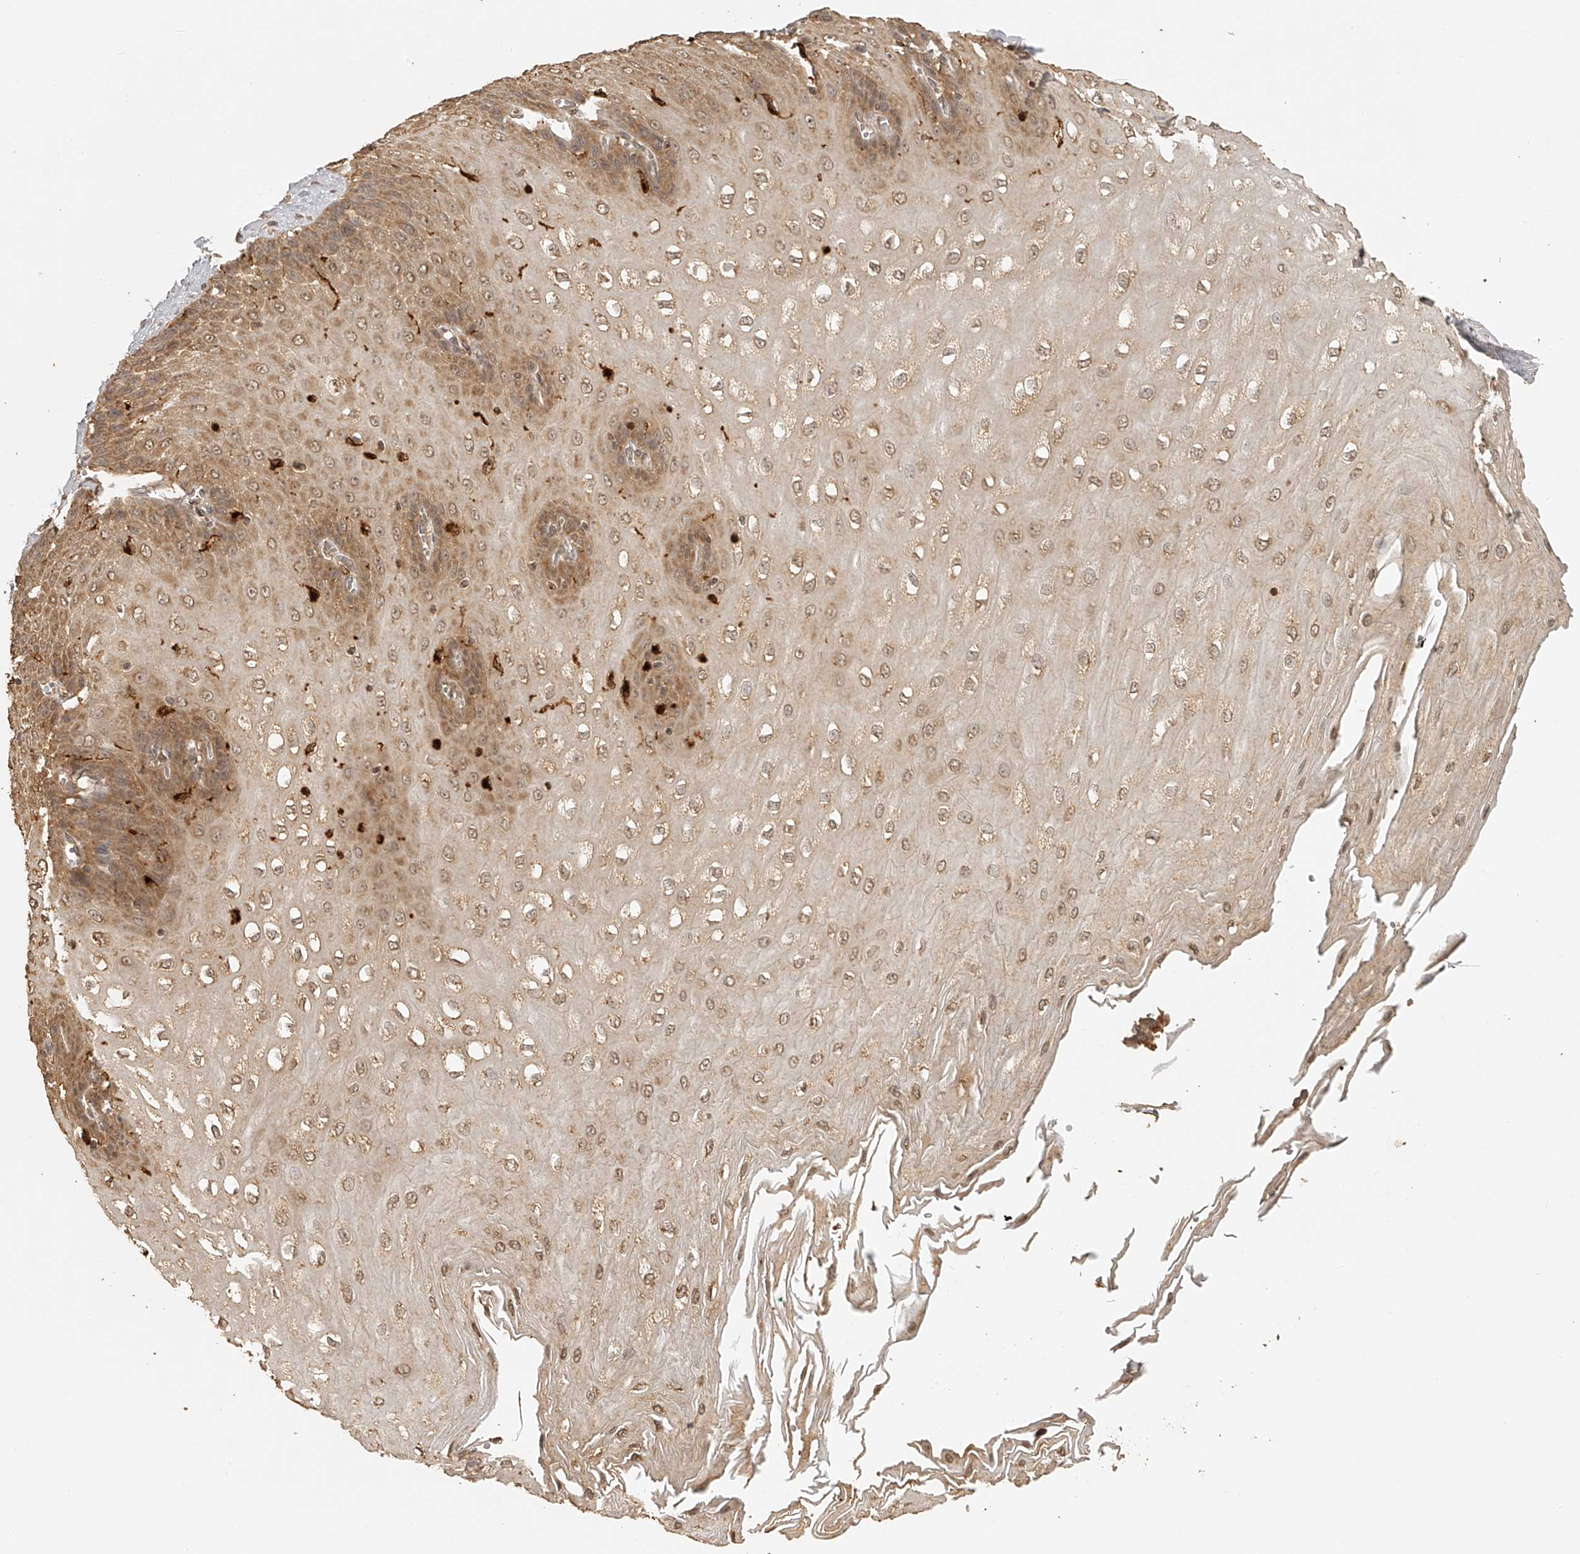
{"staining": {"intensity": "moderate", "quantity": ">75%", "location": "cytoplasmic/membranous,nuclear"}, "tissue": "esophagus", "cell_type": "Squamous epithelial cells", "image_type": "normal", "snomed": [{"axis": "morphology", "description": "Normal tissue, NOS"}, {"axis": "topography", "description": "Esophagus"}], "caption": "About >75% of squamous epithelial cells in unremarkable esophagus demonstrate moderate cytoplasmic/membranous,nuclear protein expression as visualized by brown immunohistochemical staining.", "gene": "BCL2L11", "patient": {"sex": "male", "age": 60}}